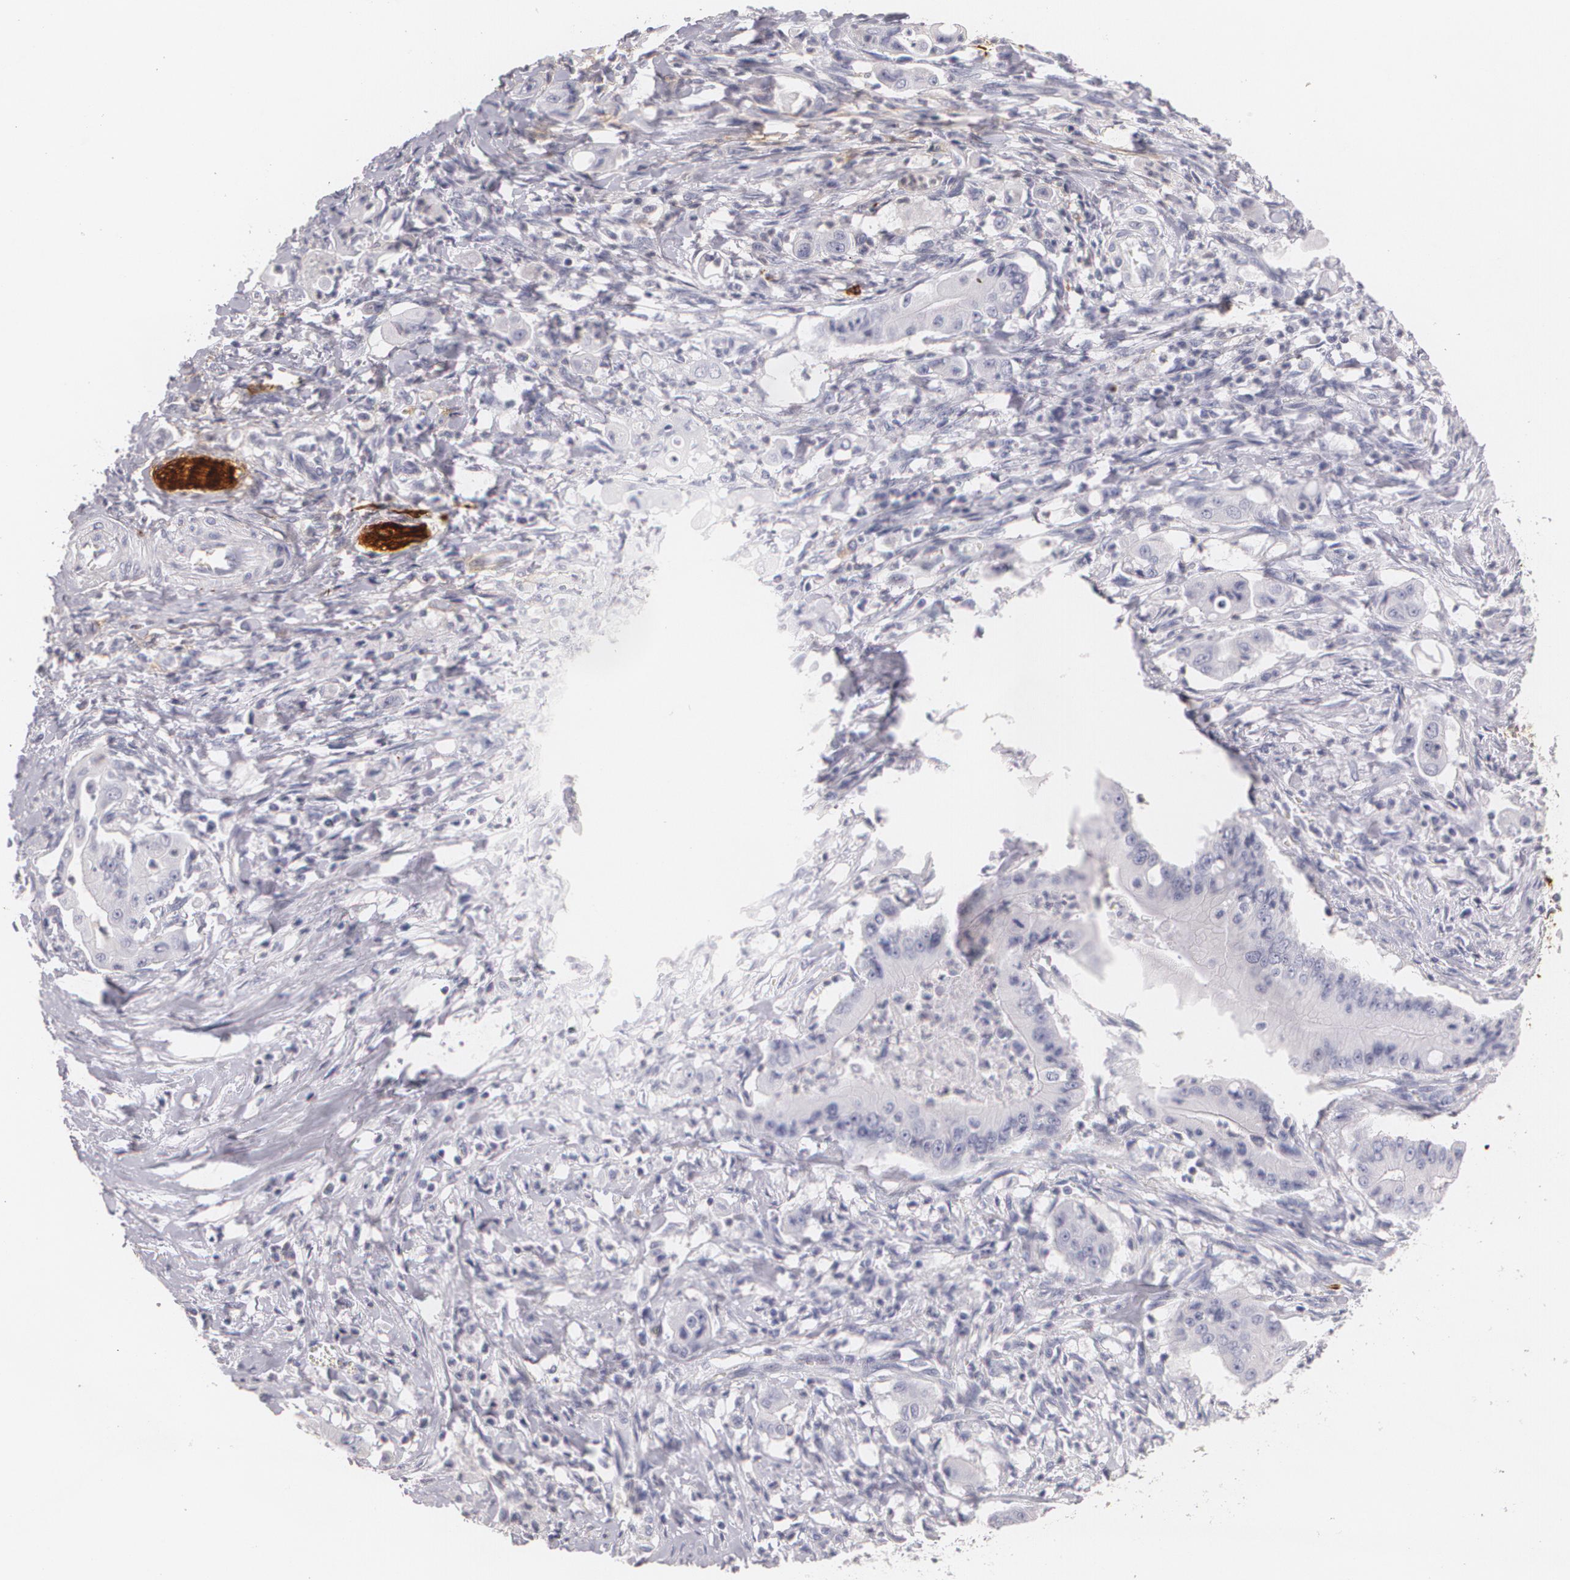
{"staining": {"intensity": "negative", "quantity": "none", "location": "none"}, "tissue": "pancreatic cancer", "cell_type": "Tumor cells", "image_type": "cancer", "snomed": [{"axis": "morphology", "description": "Adenocarcinoma, NOS"}, {"axis": "topography", "description": "Pancreas"}], "caption": "The immunohistochemistry (IHC) photomicrograph has no significant expression in tumor cells of adenocarcinoma (pancreatic) tissue.", "gene": "NGFR", "patient": {"sex": "male", "age": 62}}